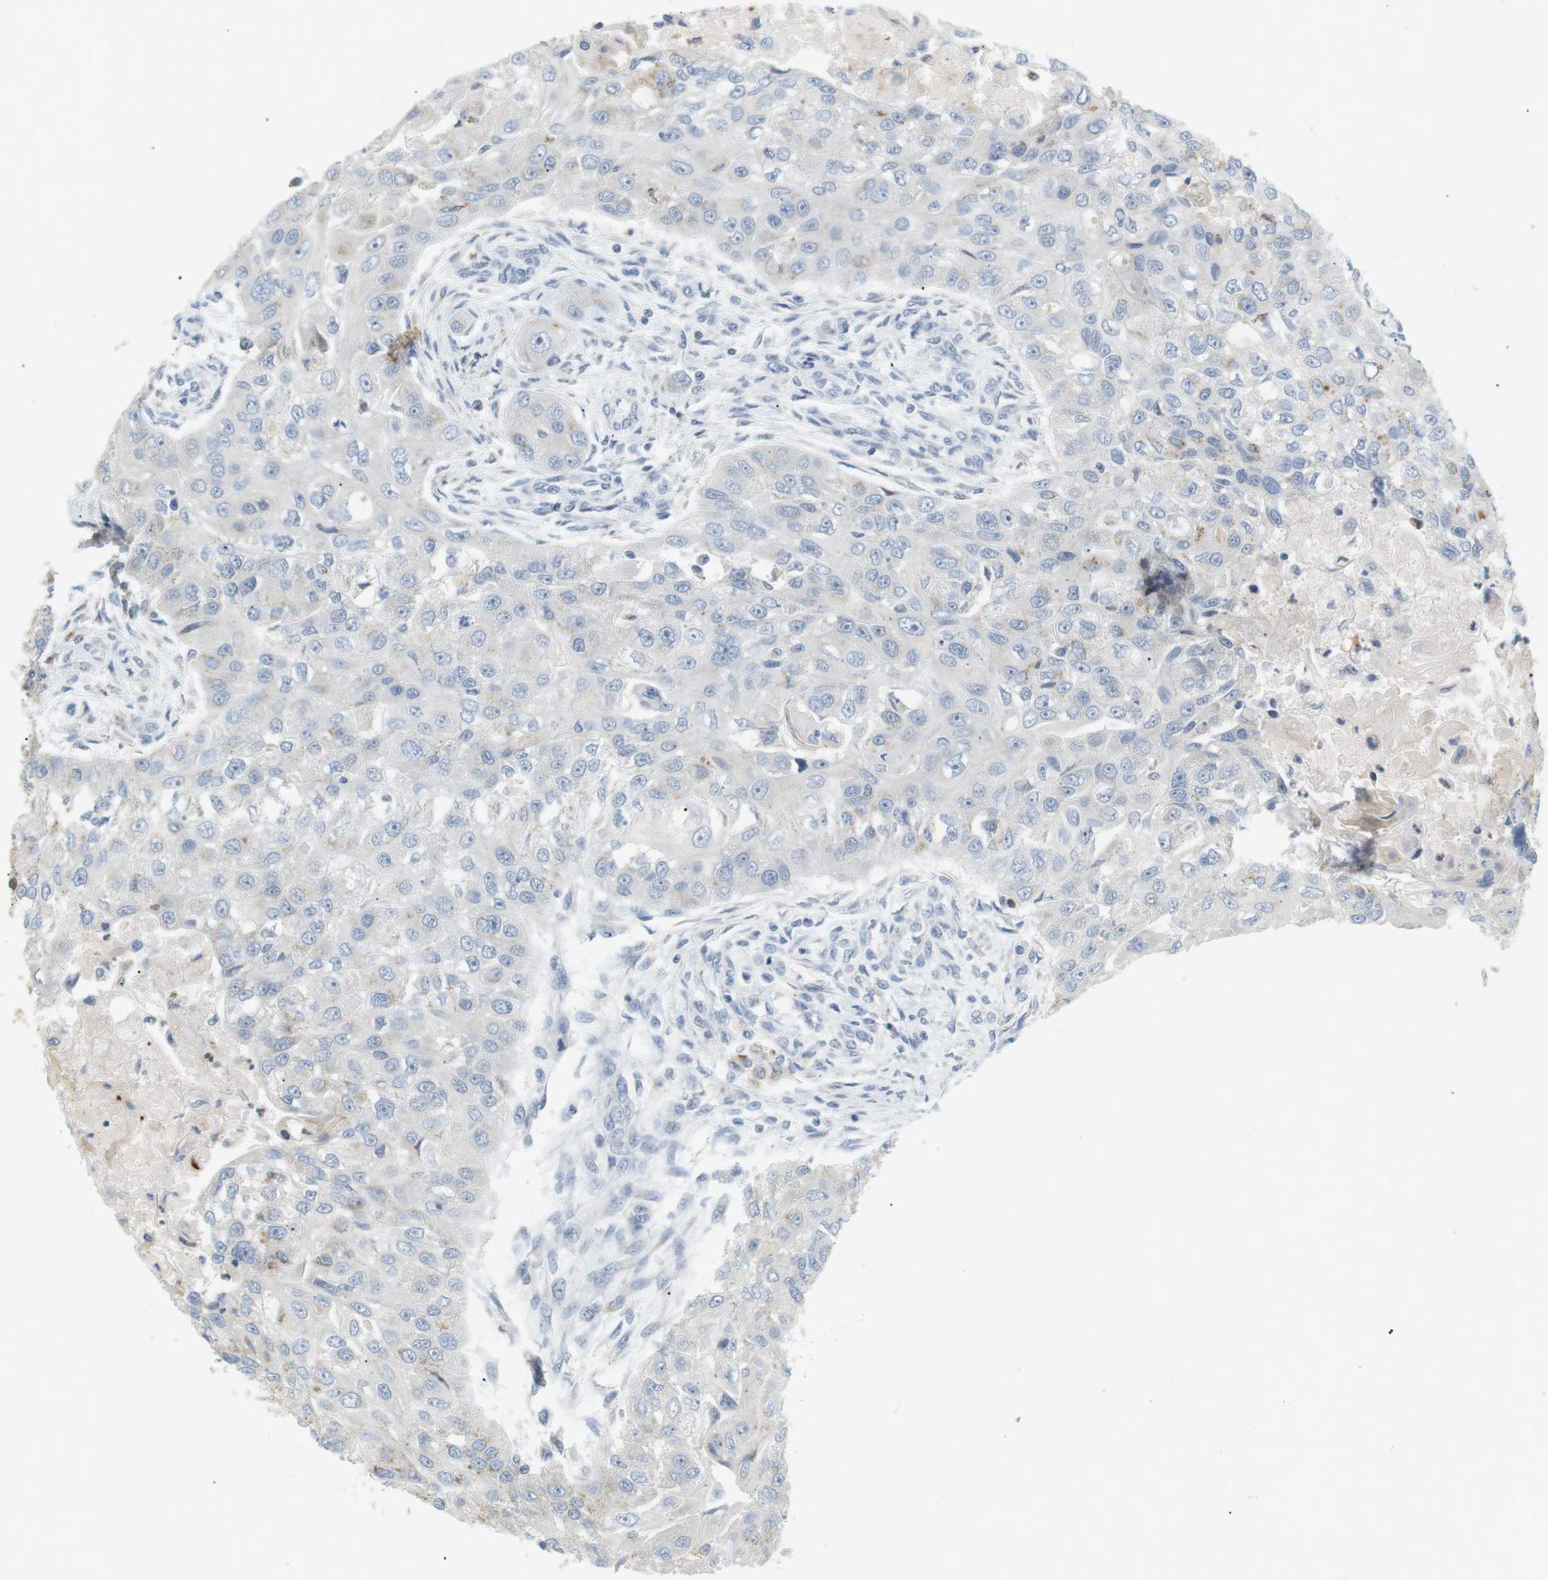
{"staining": {"intensity": "negative", "quantity": "none", "location": "none"}, "tissue": "head and neck cancer", "cell_type": "Tumor cells", "image_type": "cancer", "snomed": [{"axis": "morphology", "description": "Normal tissue, NOS"}, {"axis": "morphology", "description": "Squamous cell carcinoma, NOS"}, {"axis": "topography", "description": "Skeletal muscle"}, {"axis": "topography", "description": "Head-Neck"}], "caption": "This is a histopathology image of IHC staining of head and neck squamous cell carcinoma, which shows no expression in tumor cells.", "gene": "CD300E", "patient": {"sex": "male", "age": 51}}